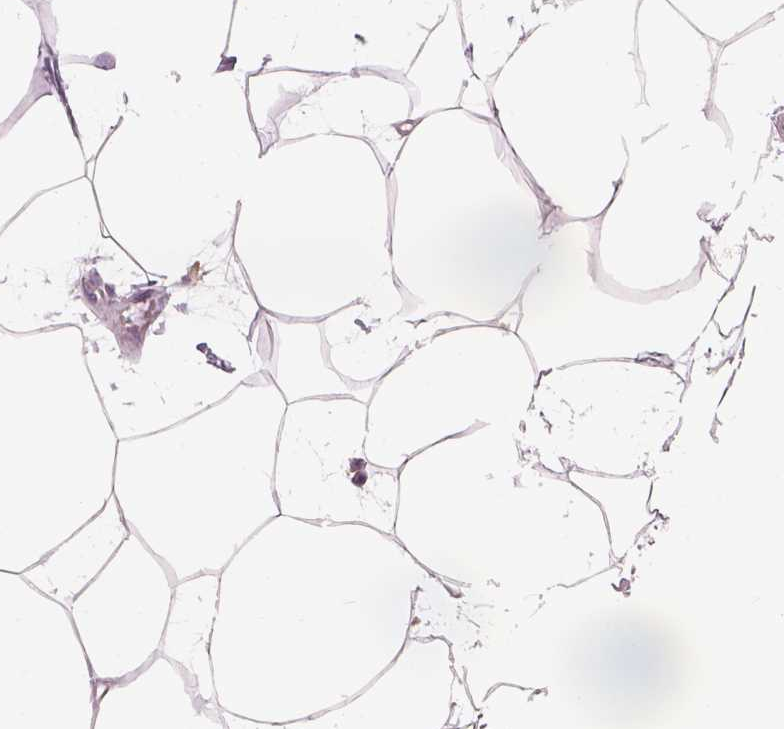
{"staining": {"intensity": "negative", "quantity": "none", "location": "none"}, "tissue": "breast", "cell_type": "Adipocytes", "image_type": "normal", "snomed": [{"axis": "morphology", "description": "Normal tissue, NOS"}, {"axis": "topography", "description": "Breast"}], "caption": "IHC micrograph of unremarkable breast: human breast stained with DAB (3,3'-diaminobenzidine) displays no significant protein staining in adipocytes.", "gene": "OTUD6A", "patient": {"sex": "female", "age": 45}}